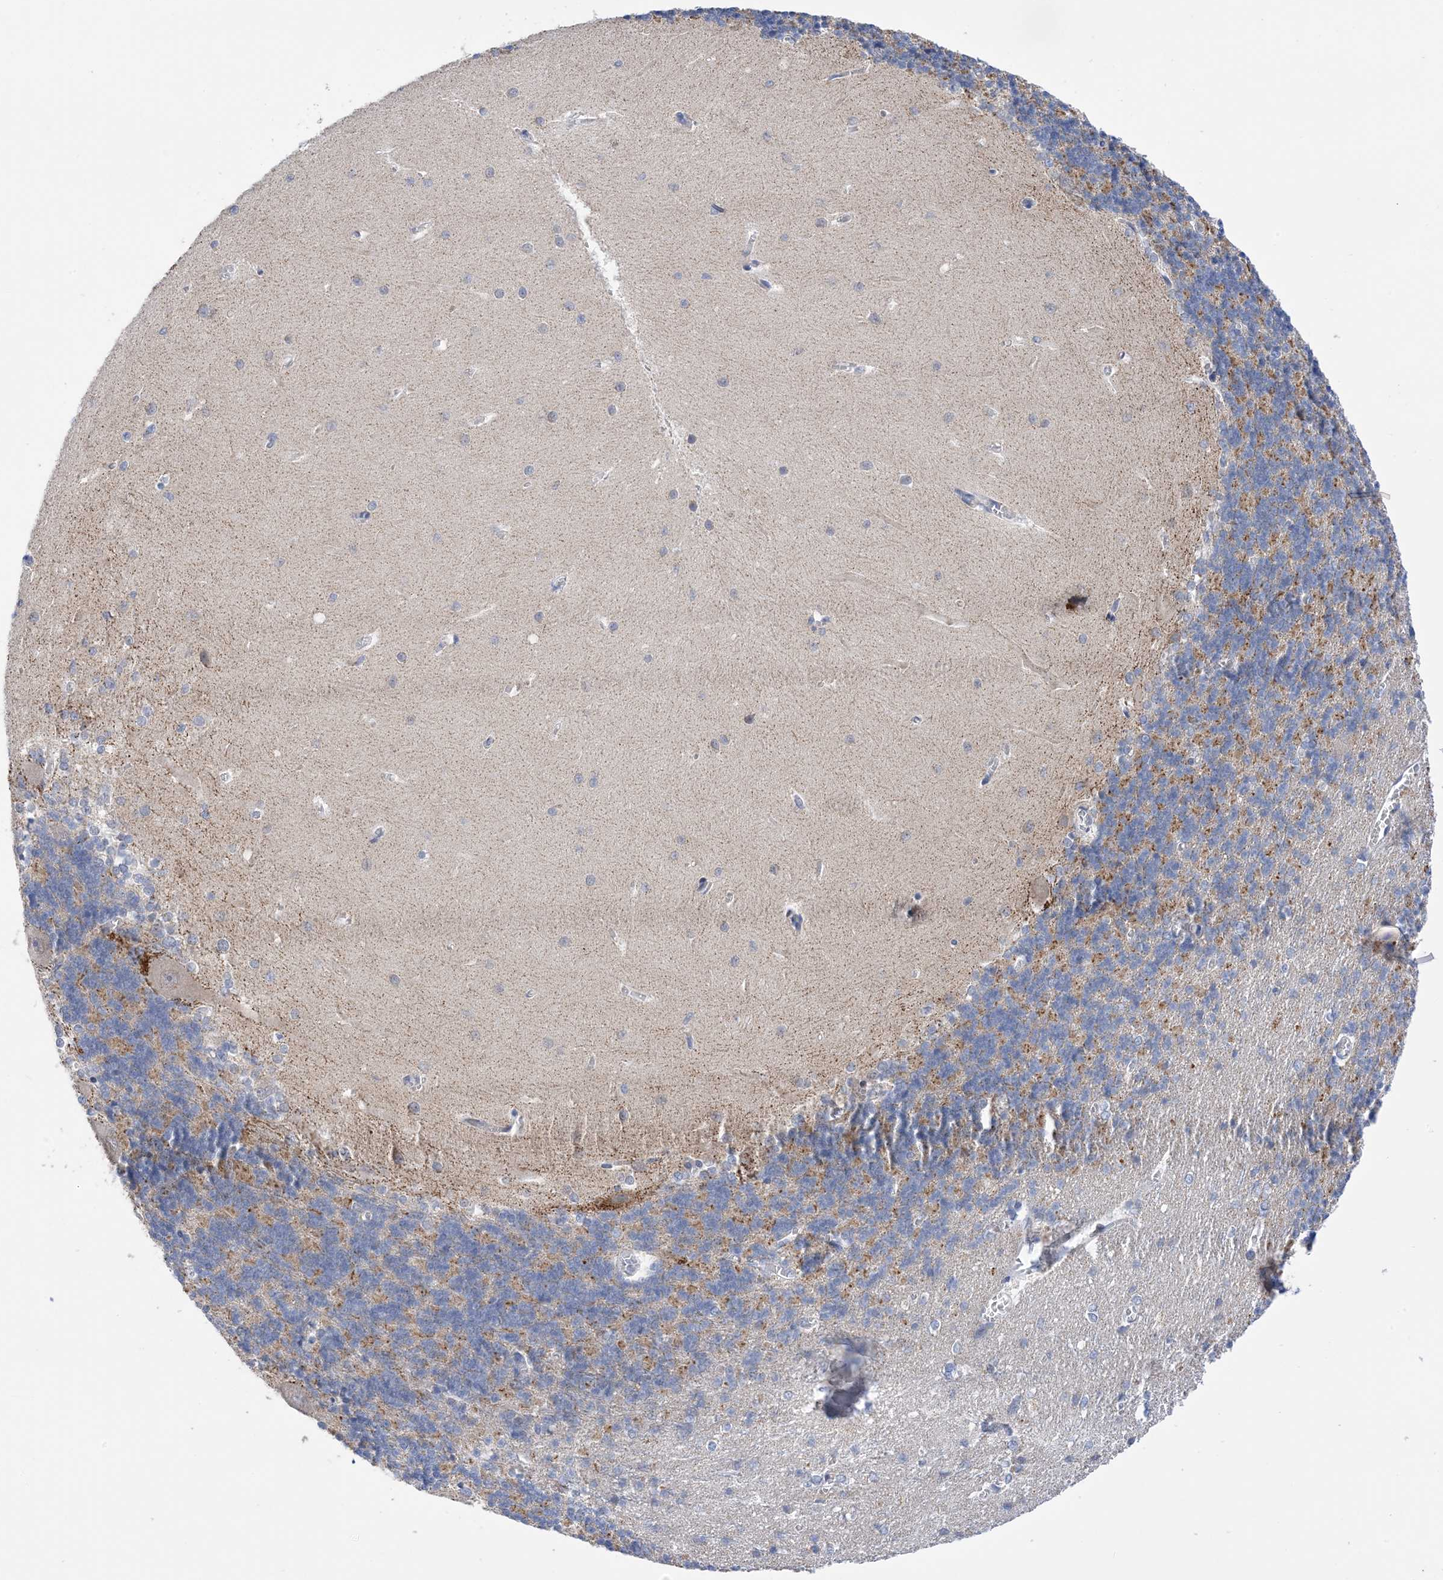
{"staining": {"intensity": "moderate", "quantity": "25%-75%", "location": "cytoplasmic/membranous"}, "tissue": "cerebellum", "cell_type": "Cells in granular layer", "image_type": "normal", "snomed": [{"axis": "morphology", "description": "Normal tissue, NOS"}, {"axis": "topography", "description": "Cerebellum"}], "caption": "Immunohistochemical staining of normal cerebellum exhibits moderate cytoplasmic/membranous protein staining in about 25%-75% of cells in granular layer.", "gene": "PLK4", "patient": {"sex": "male", "age": 37}}